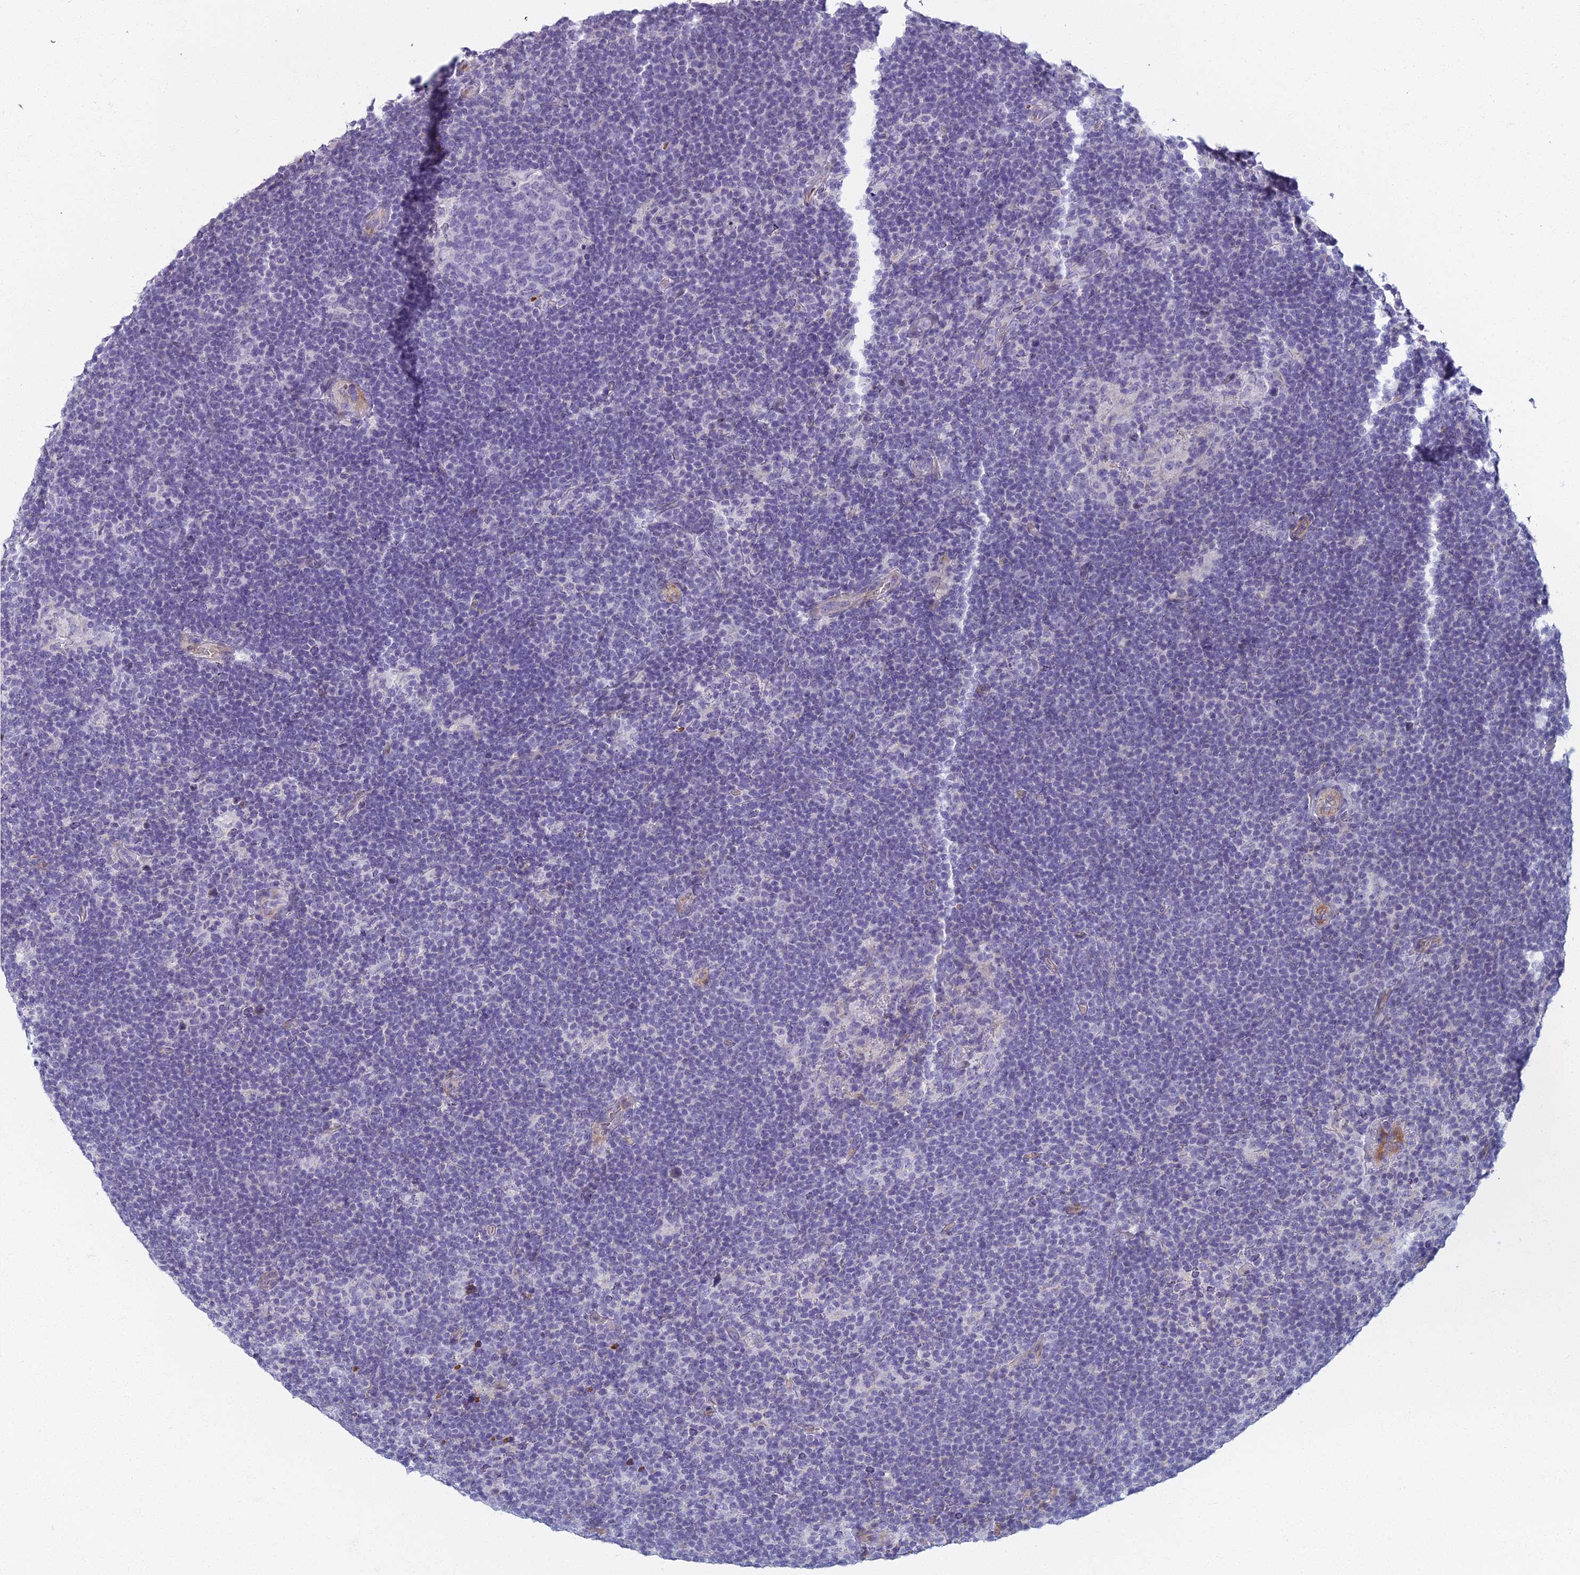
{"staining": {"intensity": "negative", "quantity": "none", "location": "none"}, "tissue": "lymphoma", "cell_type": "Tumor cells", "image_type": "cancer", "snomed": [{"axis": "morphology", "description": "Hodgkin's disease, NOS"}, {"axis": "topography", "description": "Lymph node"}], "caption": "IHC of human Hodgkin's disease reveals no staining in tumor cells. Nuclei are stained in blue.", "gene": "ARL15", "patient": {"sex": "female", "age": 57}}